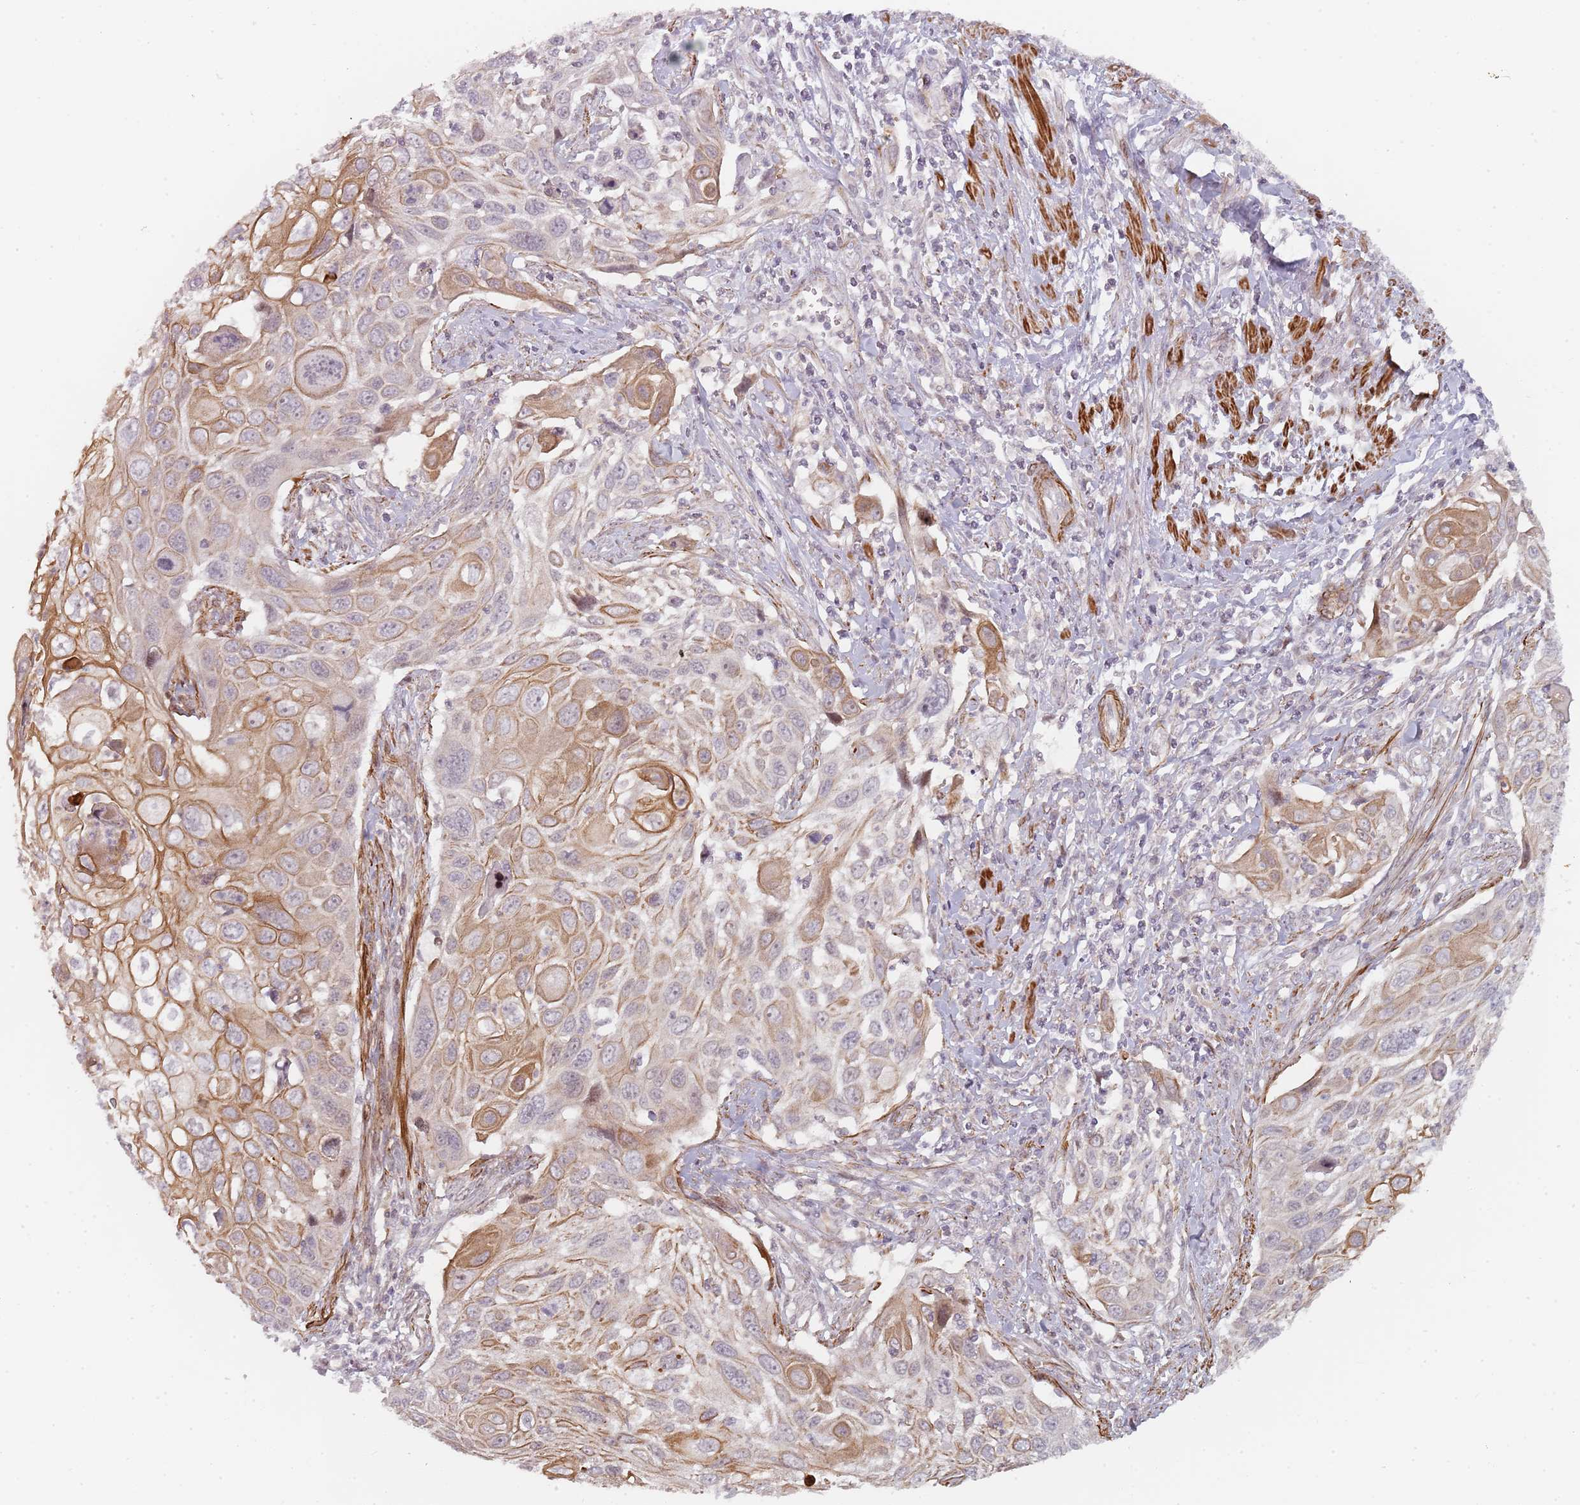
{"staining": {"intensity": "moderate", "quantity": "25%-75%", "location": "cytoplasmic/membranous"}, "tissue": "cervical cancer", "cell_type": "Tumor cells", "image_type": "cancer", "snomed": [{"axis": "morphology", "description": "Squamous cell carcinoma, NOS"}, {"axis": "topography", "description": "Cervix"}], "caption": "This is a micrograph of immunohistochemistry (IHC) staining of squamous cell carcinoma (cervical), which shows moderate positivity in the cytoplasmic/membranous of tumor cells.", "gene": "RPS6KA2", "patient": {"sex": "female", "age": 70}}